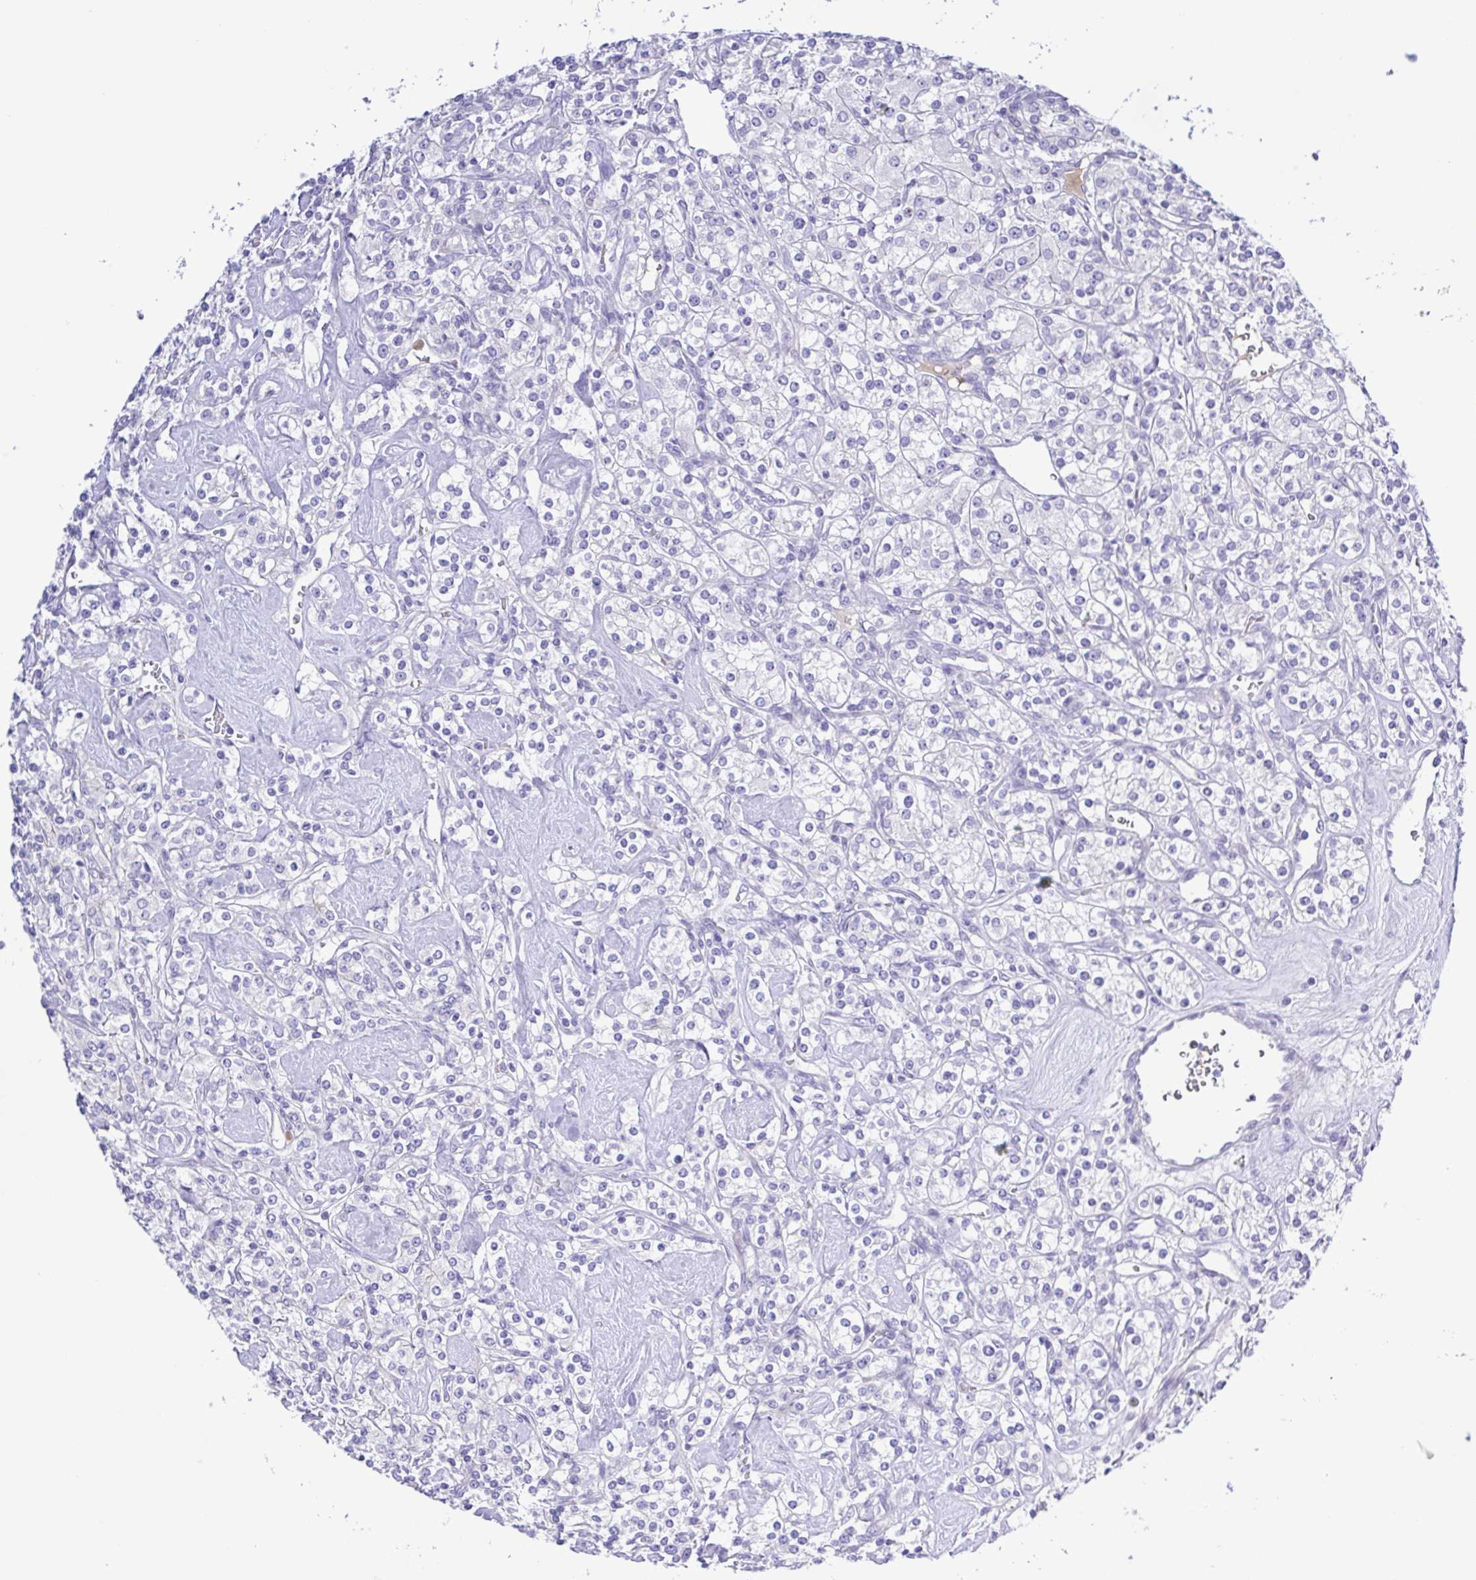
{"staining": {"intensity": "negative", "quantity": "none", "location": "none"}, "tissue": "renal cancer", "cell_type": "Tumor cells", "image_type": "cancer", "snomed": [{"axis": "morphology", "description": "Adenocarcinoma, NOS"}, {"axis": "topography", "description": "Kidney"}], "caption": "Tumor cells show no significant protein staining in adenocarcinoma (renal).", "gene": "GABBR2", "patient": {"sex": "male", "age": 77}}